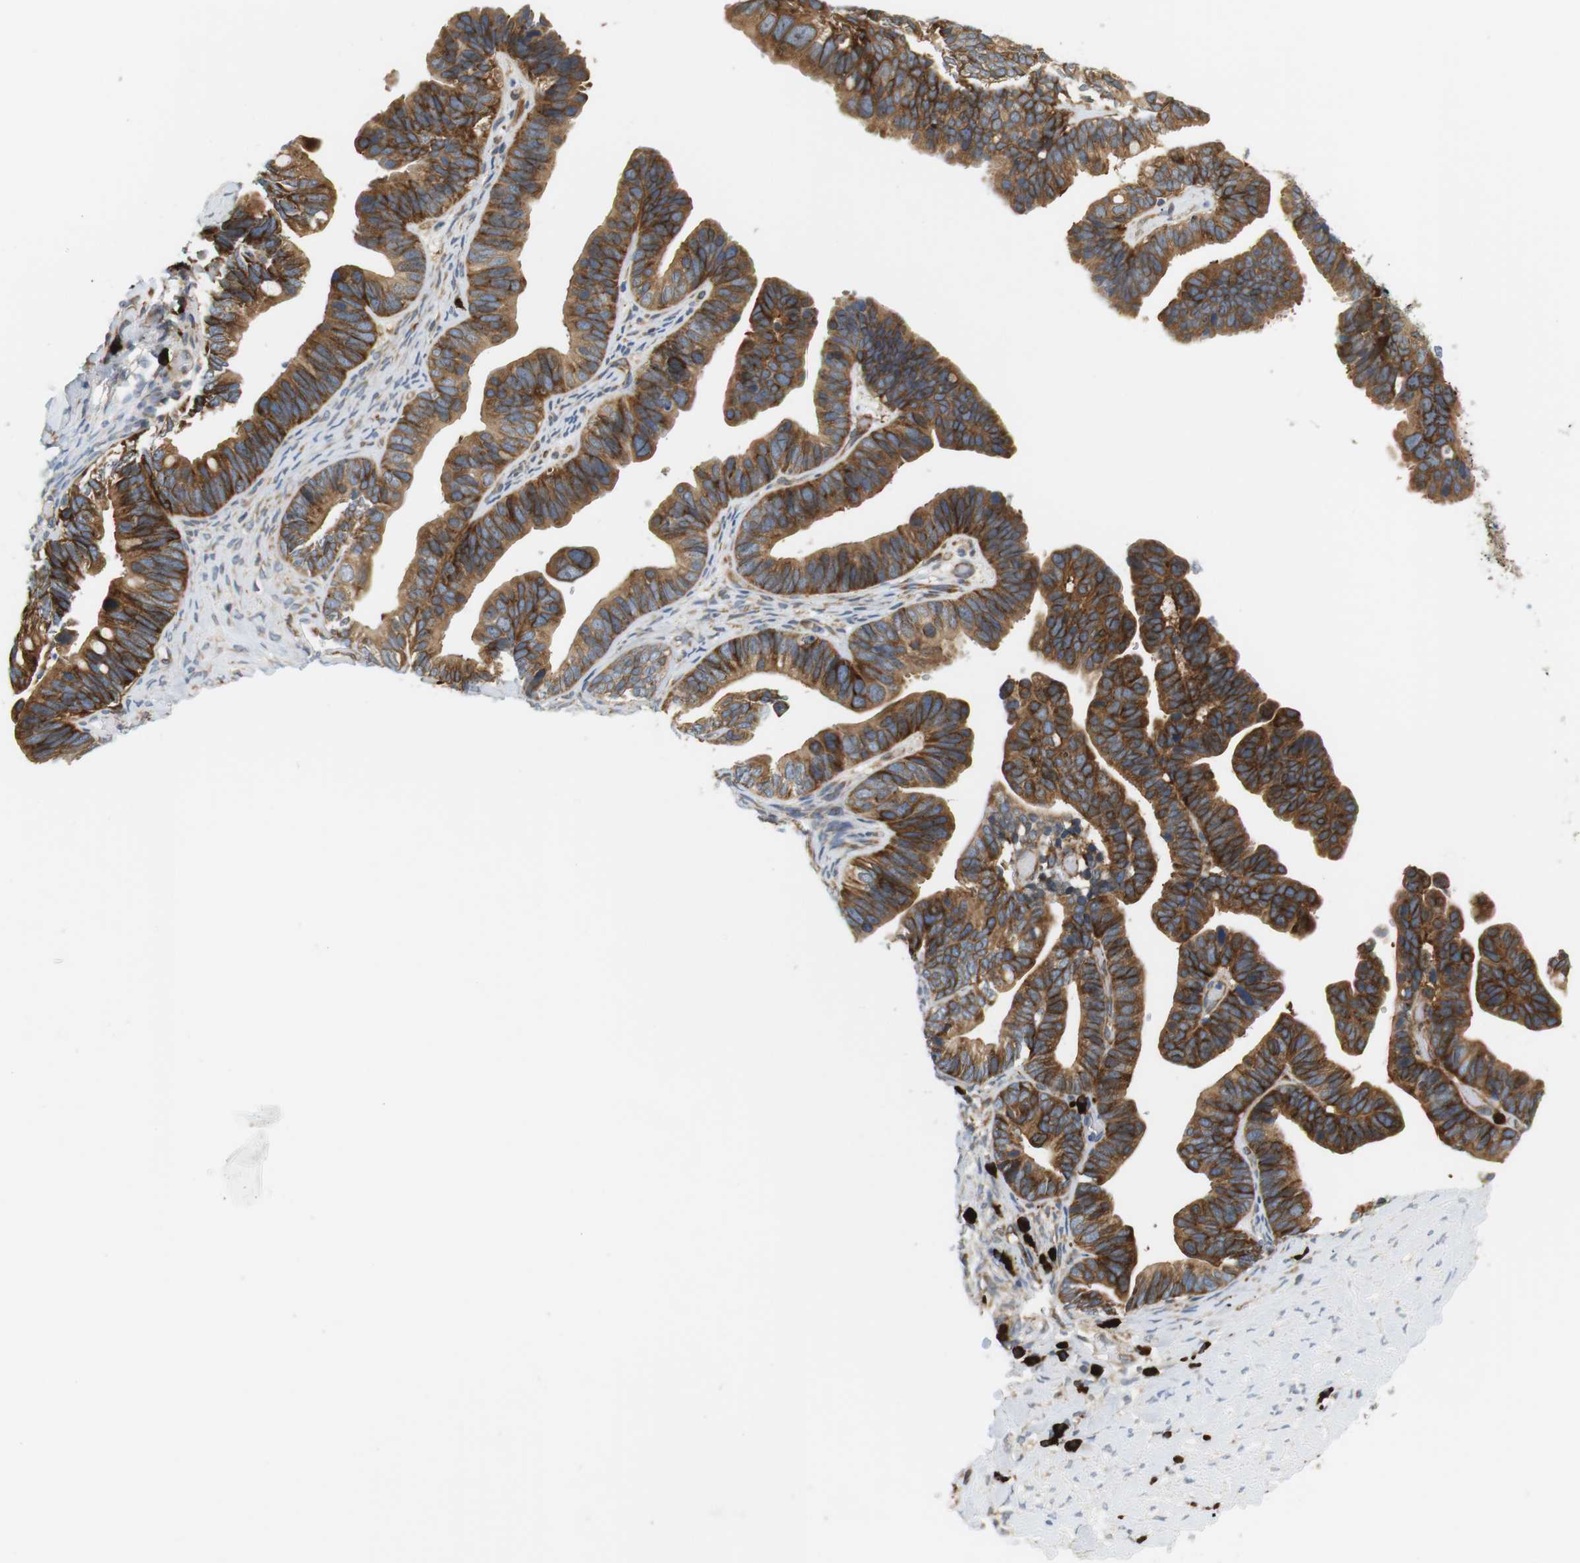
{"staining": {"intensity": "strong", "quantity": ">75%", "location": "cytoplasmic/membranous"}, "tissue": "ovarian cancer", "cell_type": "Tumor cells", "image_type": "cancer", "snomed": [{"axis": "morphology", "description": "Cystadenocarcinoma, serous, NOS"}, {"axis": "topography", "description": "Ovary"}], "caption": "Protein analysis of serous cystadenocarcinoma (ovarian) tissue shows strong cytoplasmic/membranous staining in approximately >75% of tumor cells.", "gene": "TMEM200A", "patient": {"sex": "female", "age": 56}}